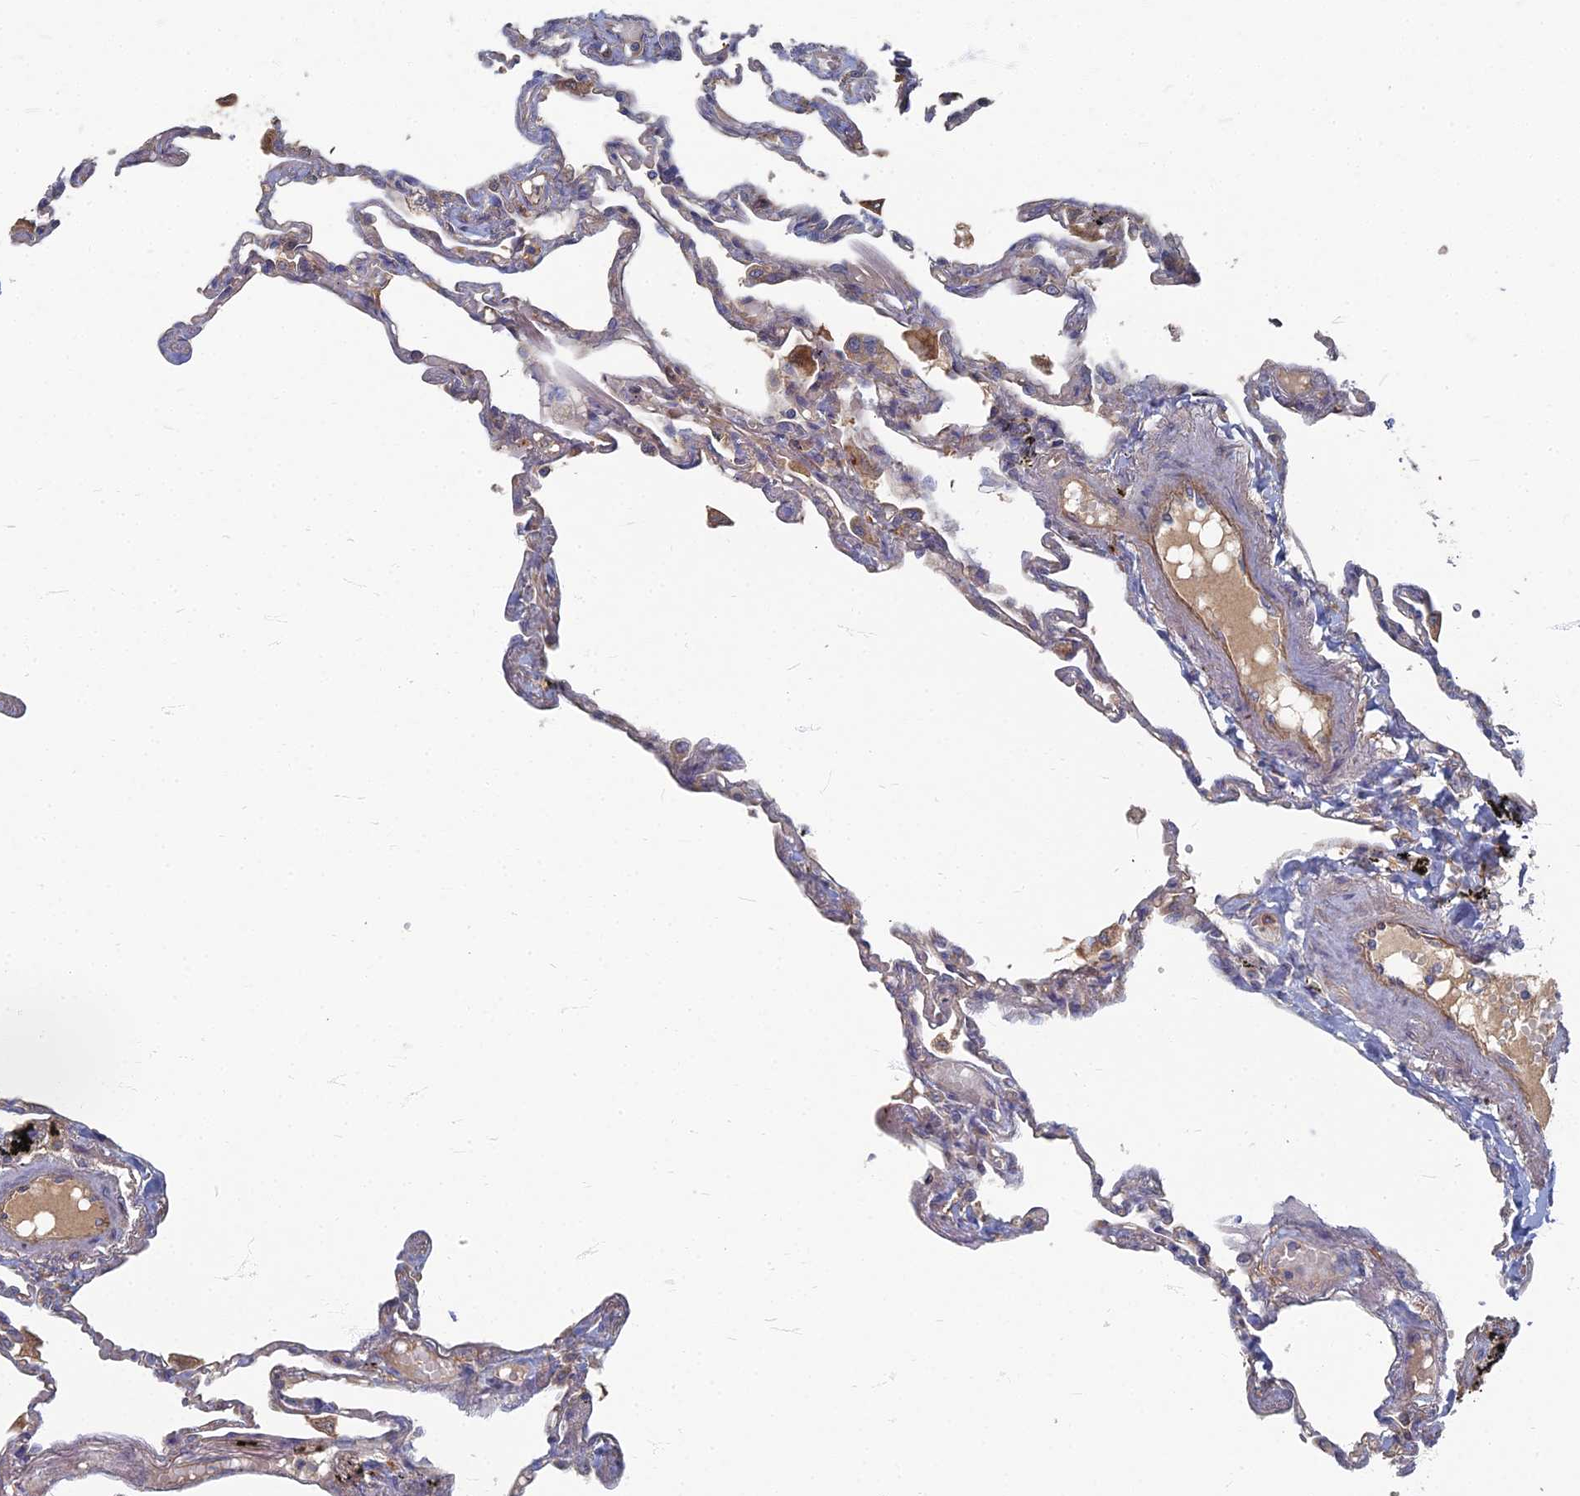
{"staining": {"intensity": "weak", "quantity": "25%-75%", "location": "cytoplasmic/membranous"}, "tissue": "lung", "cell_type": "Alveolar cells", "image_type": "normal", "snomed": [{"axis": "morphology", "description": "Normal tissue, NOS"}, {"axis": "topography", "description": "Lung"}], "caption": "An immunohistochemistry (IHC) image of benign tissue is shown. Protein staining in brown shows weak cytoplasmic/membranous positivity in lung within alveolar cells. (DAB (3,3'-diaminobenzidine) = brown stain, brightfield microscopy at high magnification).", "gene": "PPCDC", "patient": {"sex": "female", "age": 67}}